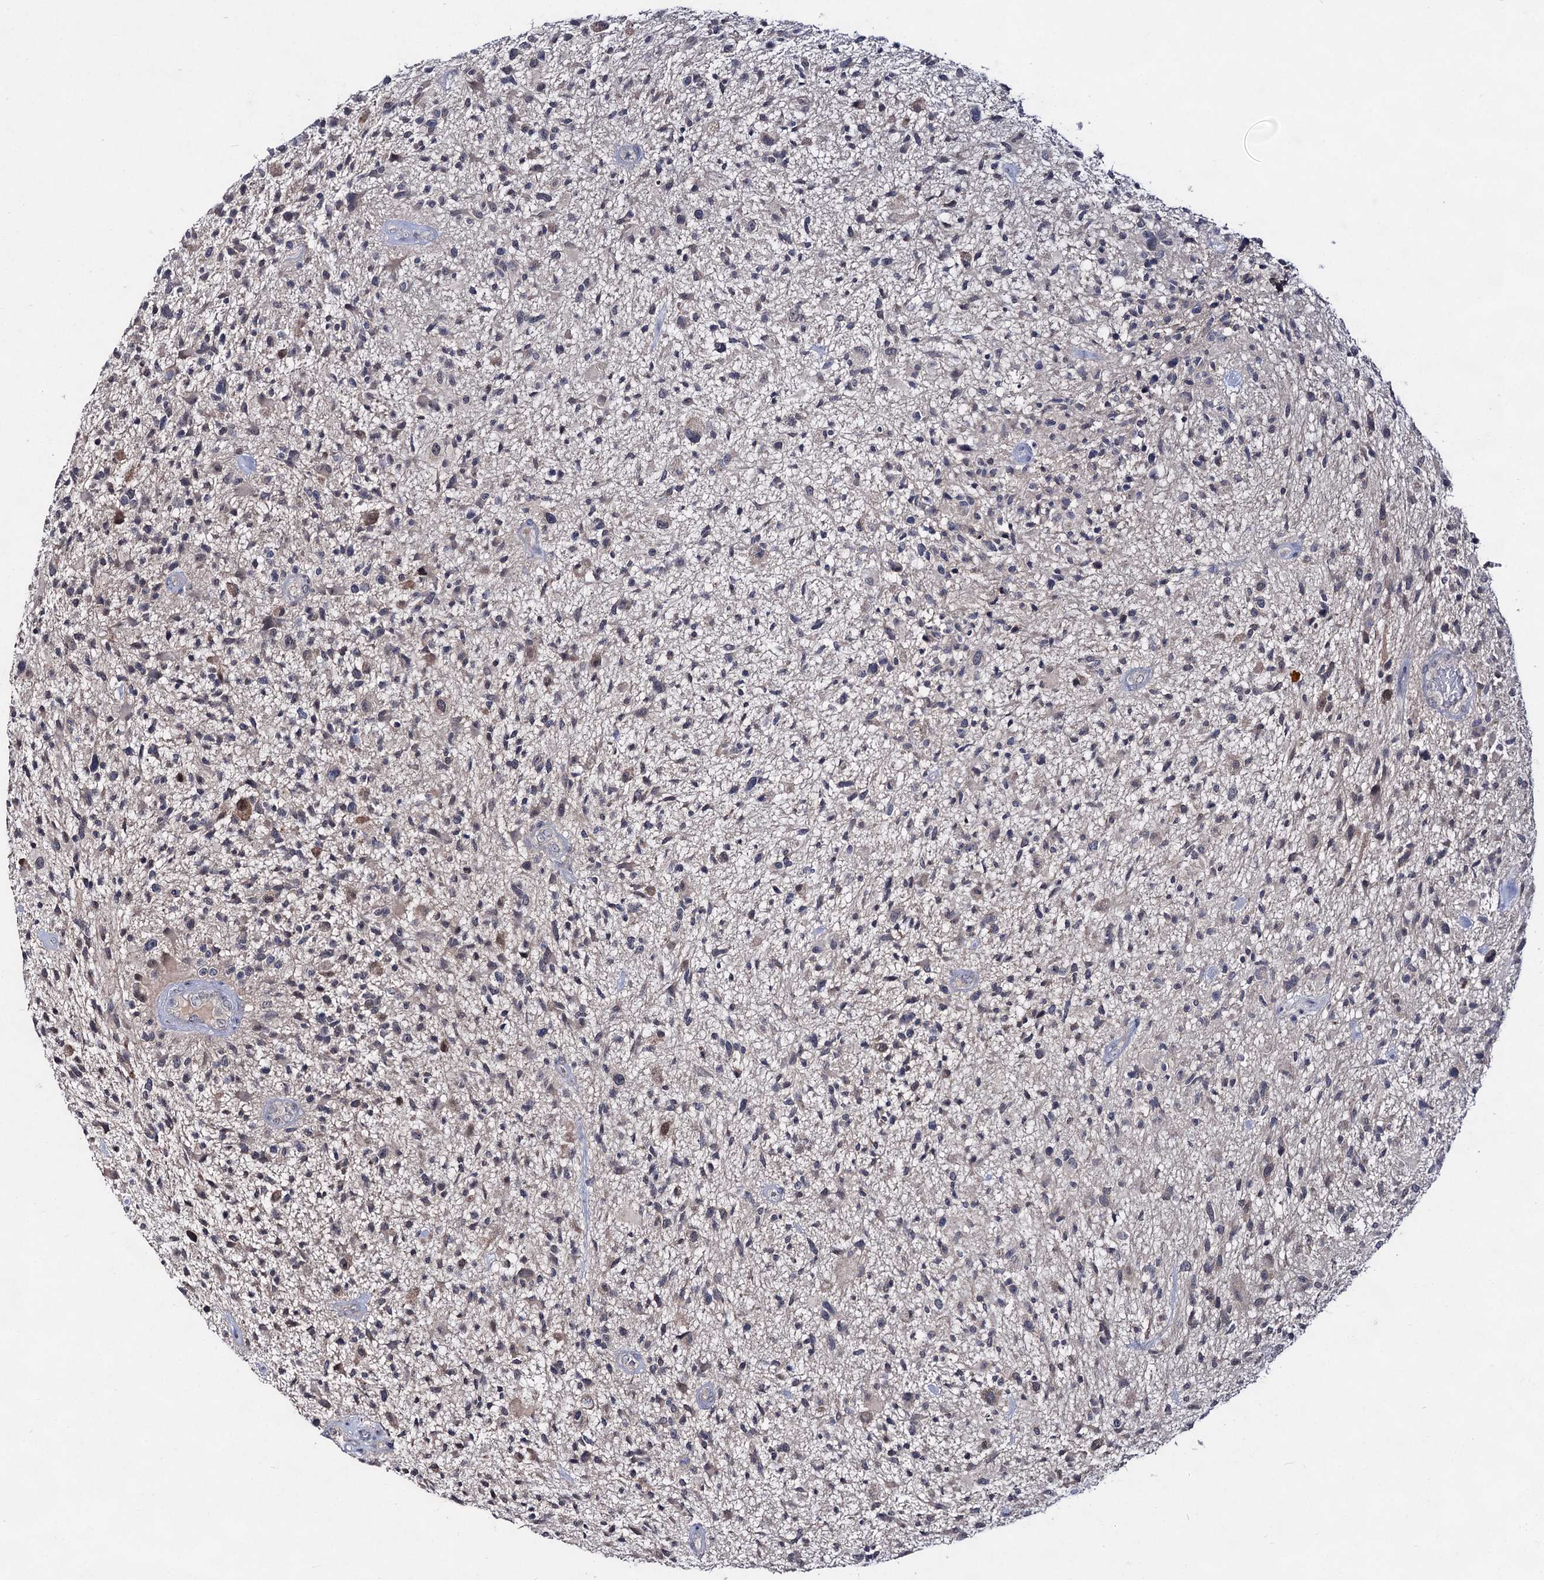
{"staining": {"intensity": "negative", "quantity": "none", "location": "none"}, "tissue": "glioma", "cell_type": "Tumor cells", "image_type": "cancer", "snomed": [{"axis": "morphology", "description": "Glioma, malignant, High grade"}, {"axis": "topography", "description": "Brain"}], "caption": "Human glioma stained for a protein using immunohistochemistry (IHC) exhibits no positivity in tumor cells.", "gene": "ACTR6", "patient": {"sex": "male", "age": 47}}